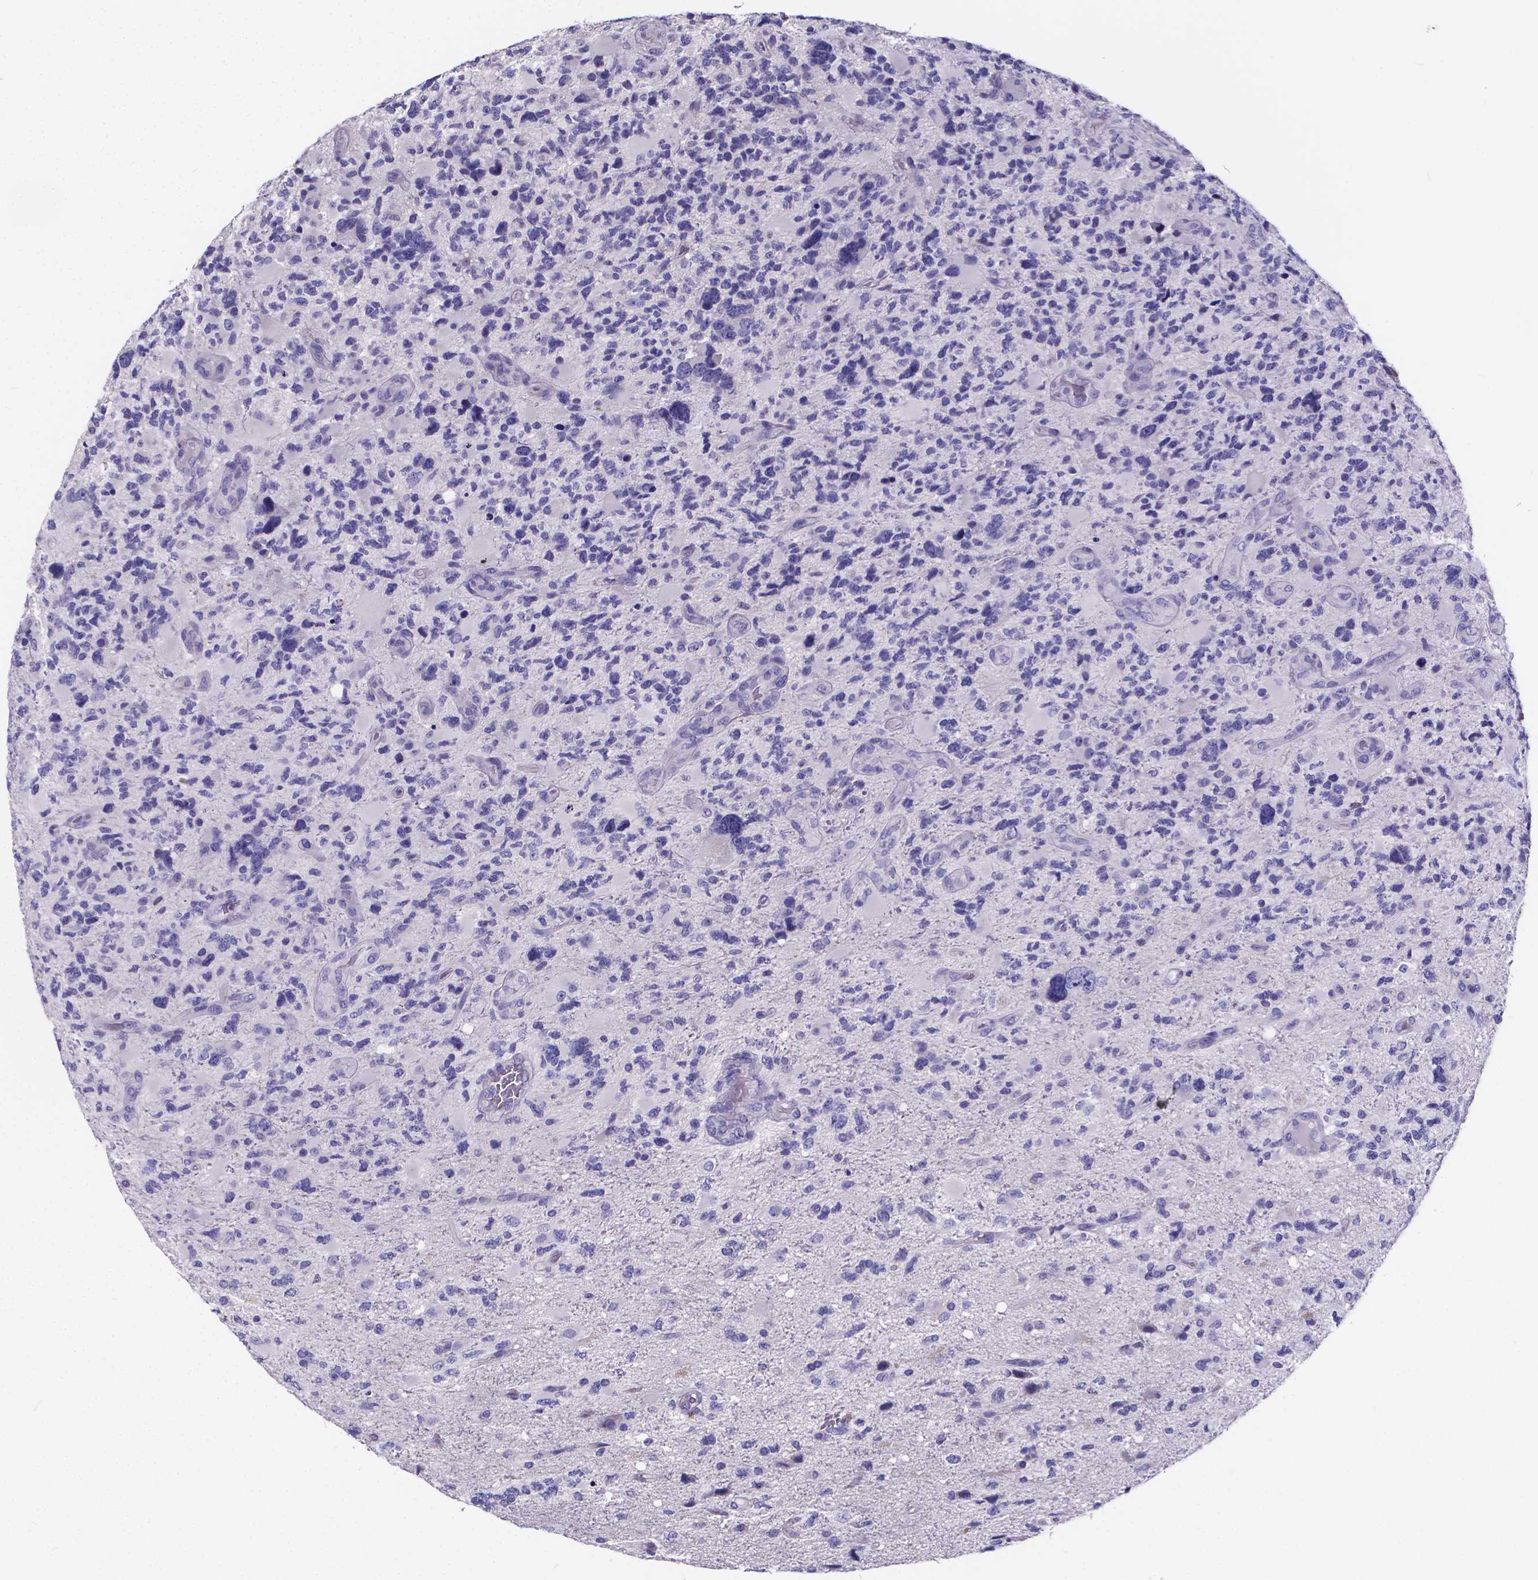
{"staining": {"intensity": "negative", "quantity": "none", "location": "none"}, "tissue": "glioma", "cell_type": "Tumor cells", "image_type": "cancer", "snomed": [{"axis": "morphology", "description": "Glioma, malignant, High grade"}, {"axis": "topography", "description": "Brain"}], "caption": "A high-resolution image shows immunohistochemistry staining of glioma, which displays no significant positivity in tumor cells.", "gene": "SPEF2", "patient": {"sex": "female", "age": 71}}